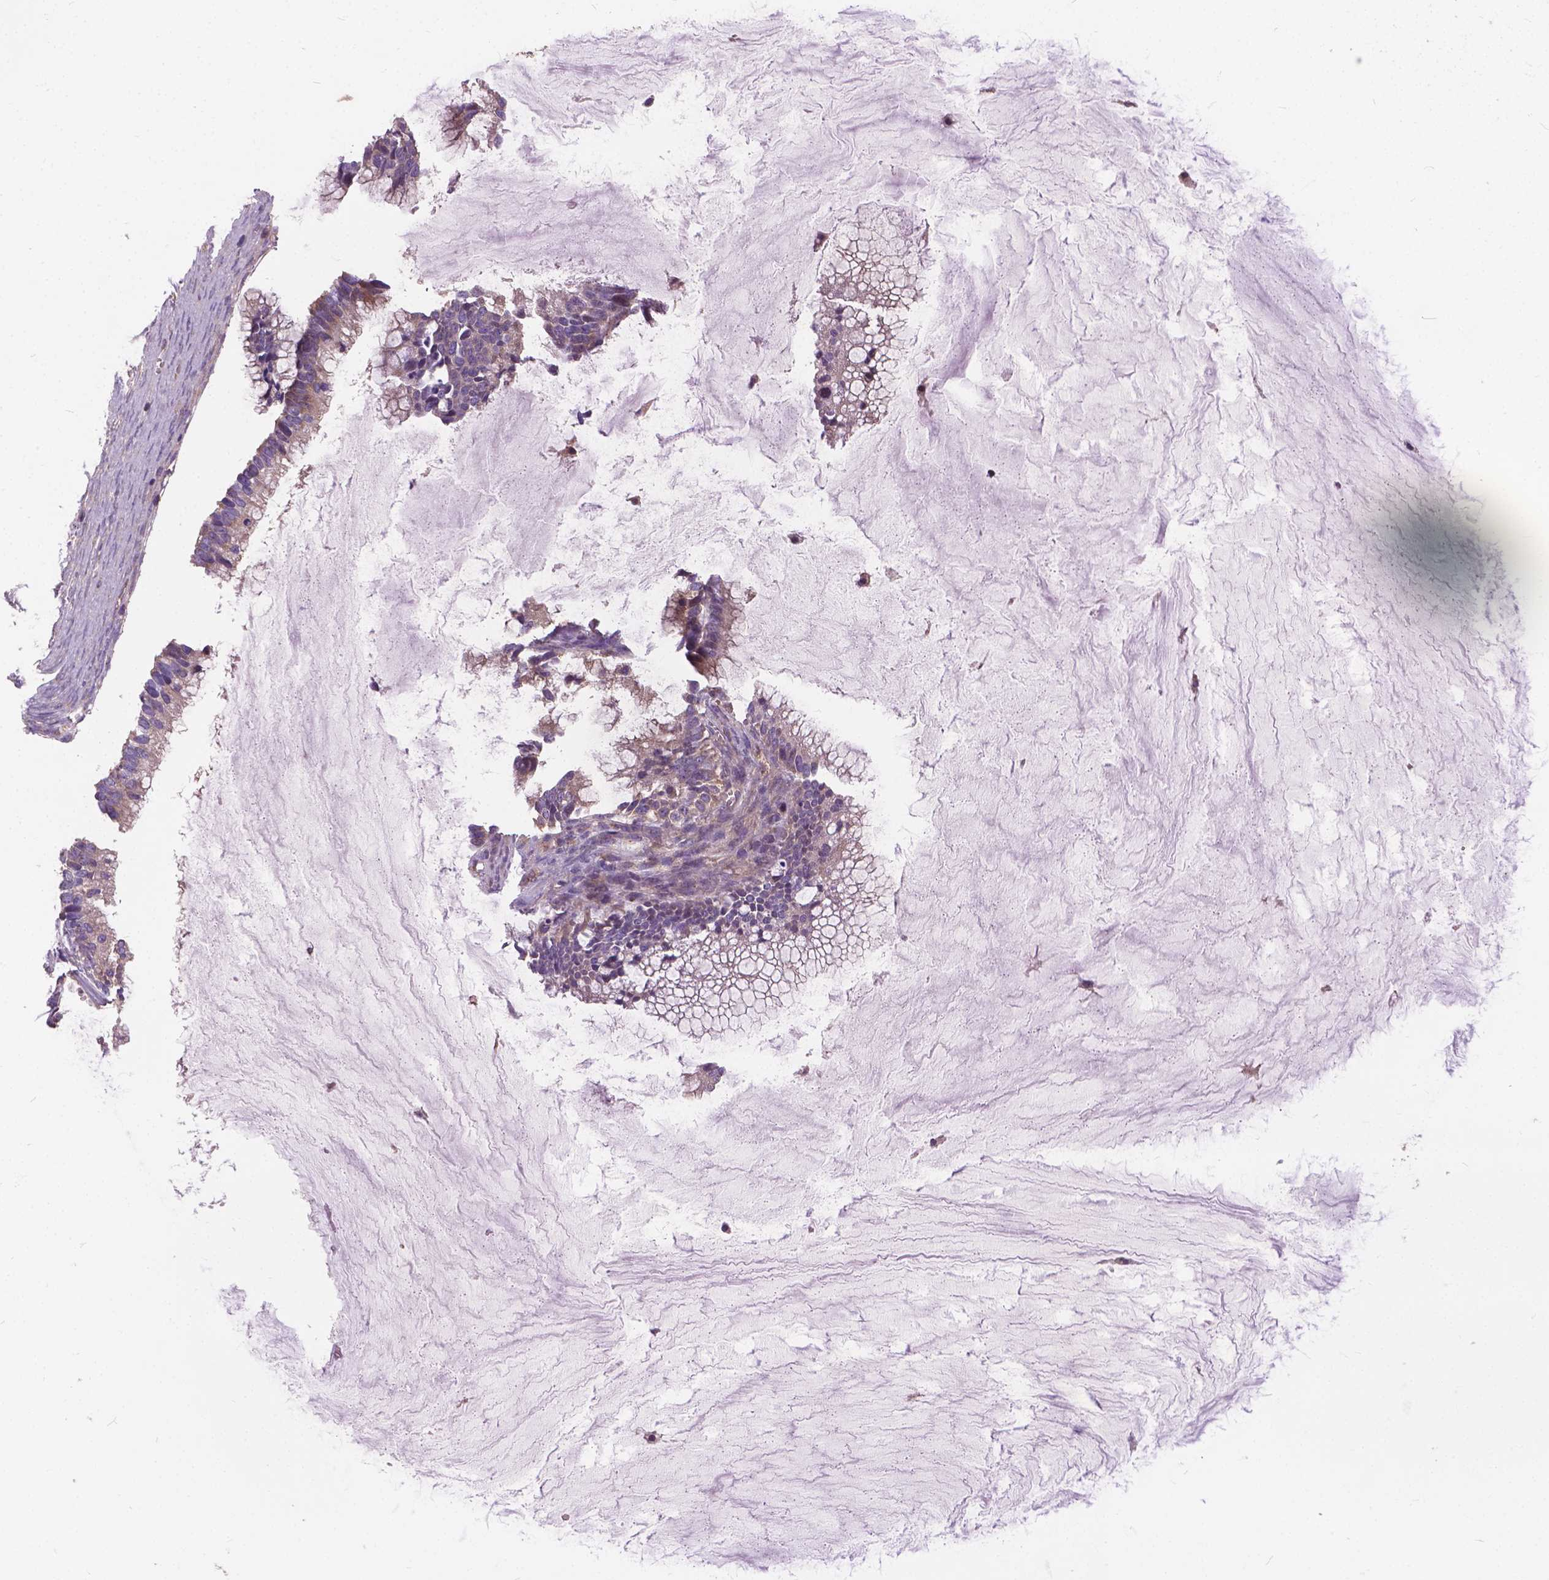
{"staining": {"intensity": "negative", "quantity": "none", "location": "none"}, "tissue": "ovarian cancer", "cell_type": "Tumor cells", "image_type": "cancer", "snomed": [{"axis": "morphology", "description": "Cystadenocarcinoma, mucinous, NOS"}, {"axis": "topography", "description": "Ovary"}], "caption": "Tumor cells show no significant expression in mucinous cystadenocarcinoma (ovarian). (Stains: DAB immunohistochemistry with hematoxylin counter stain, Microscopy: brightfield microscopy at high magnification).", "gene": "MZT1", "patient": {"sex": "female", "age": 38}}